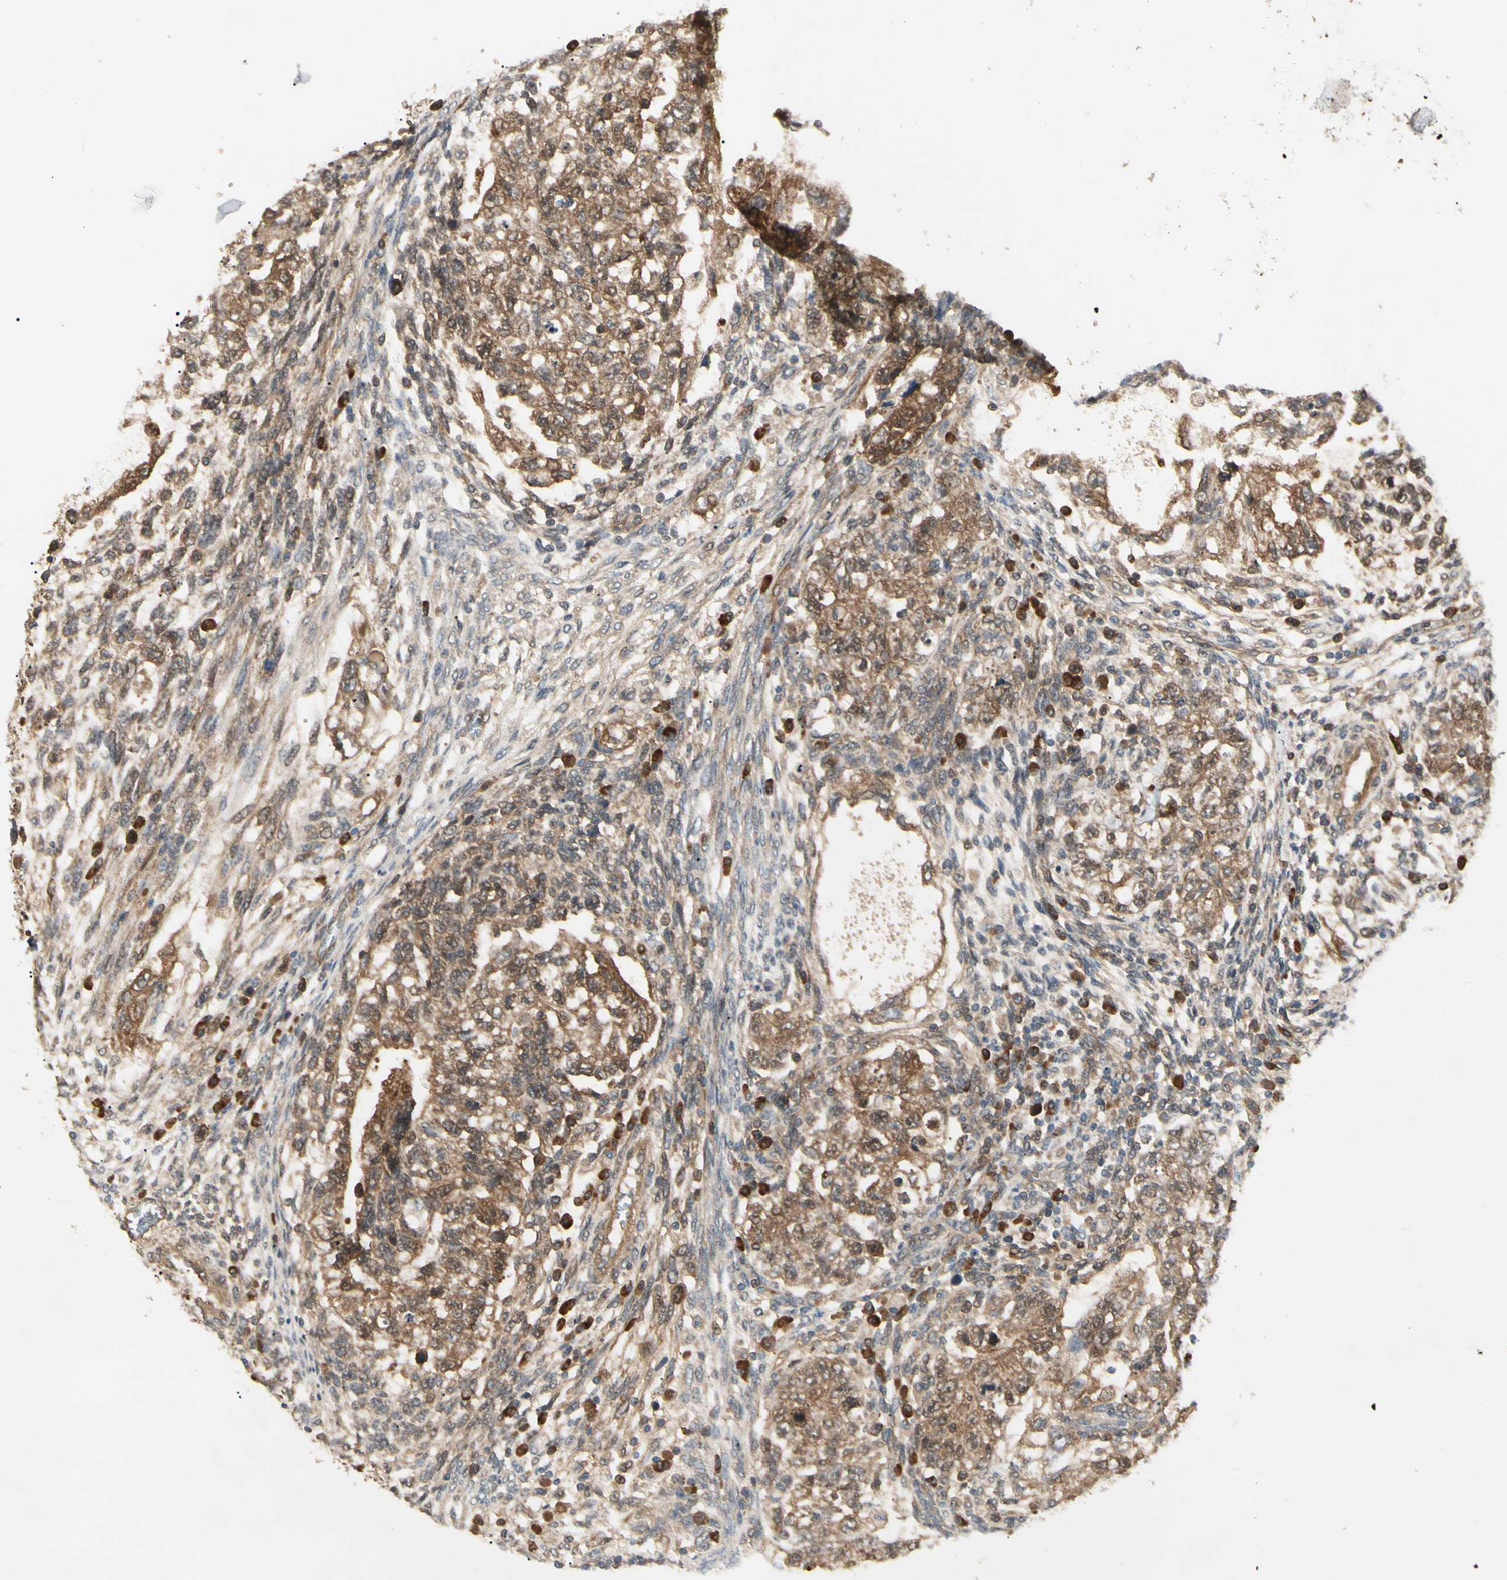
{"staining": {"intensity": "moderate", "quantity": ">75%", "location": "cytoplasmic/membranous,nuclear"}, "tissue": "testis cancer", "cell_type": "Tumor cells", "image_type": "cancer", "snomed": [{"axis": "morphology", "description": "Normal tissue, NOS"}, {"axis": "morphology", "description": "Carcinoma, Embryonal, NOS"}, {"axis": "topography", "description": "Testis"}], "caption": "Immunohistochemistry (IHC) histopathology image of testis cancer stained for a protein (brown), which displays medium levels of moderate cytoplasmic/membranous and nuclear staining in about >75% of tumor cells.", "gene": "NME1-NME2", "patient": {"sex": "male", "age": 36}}